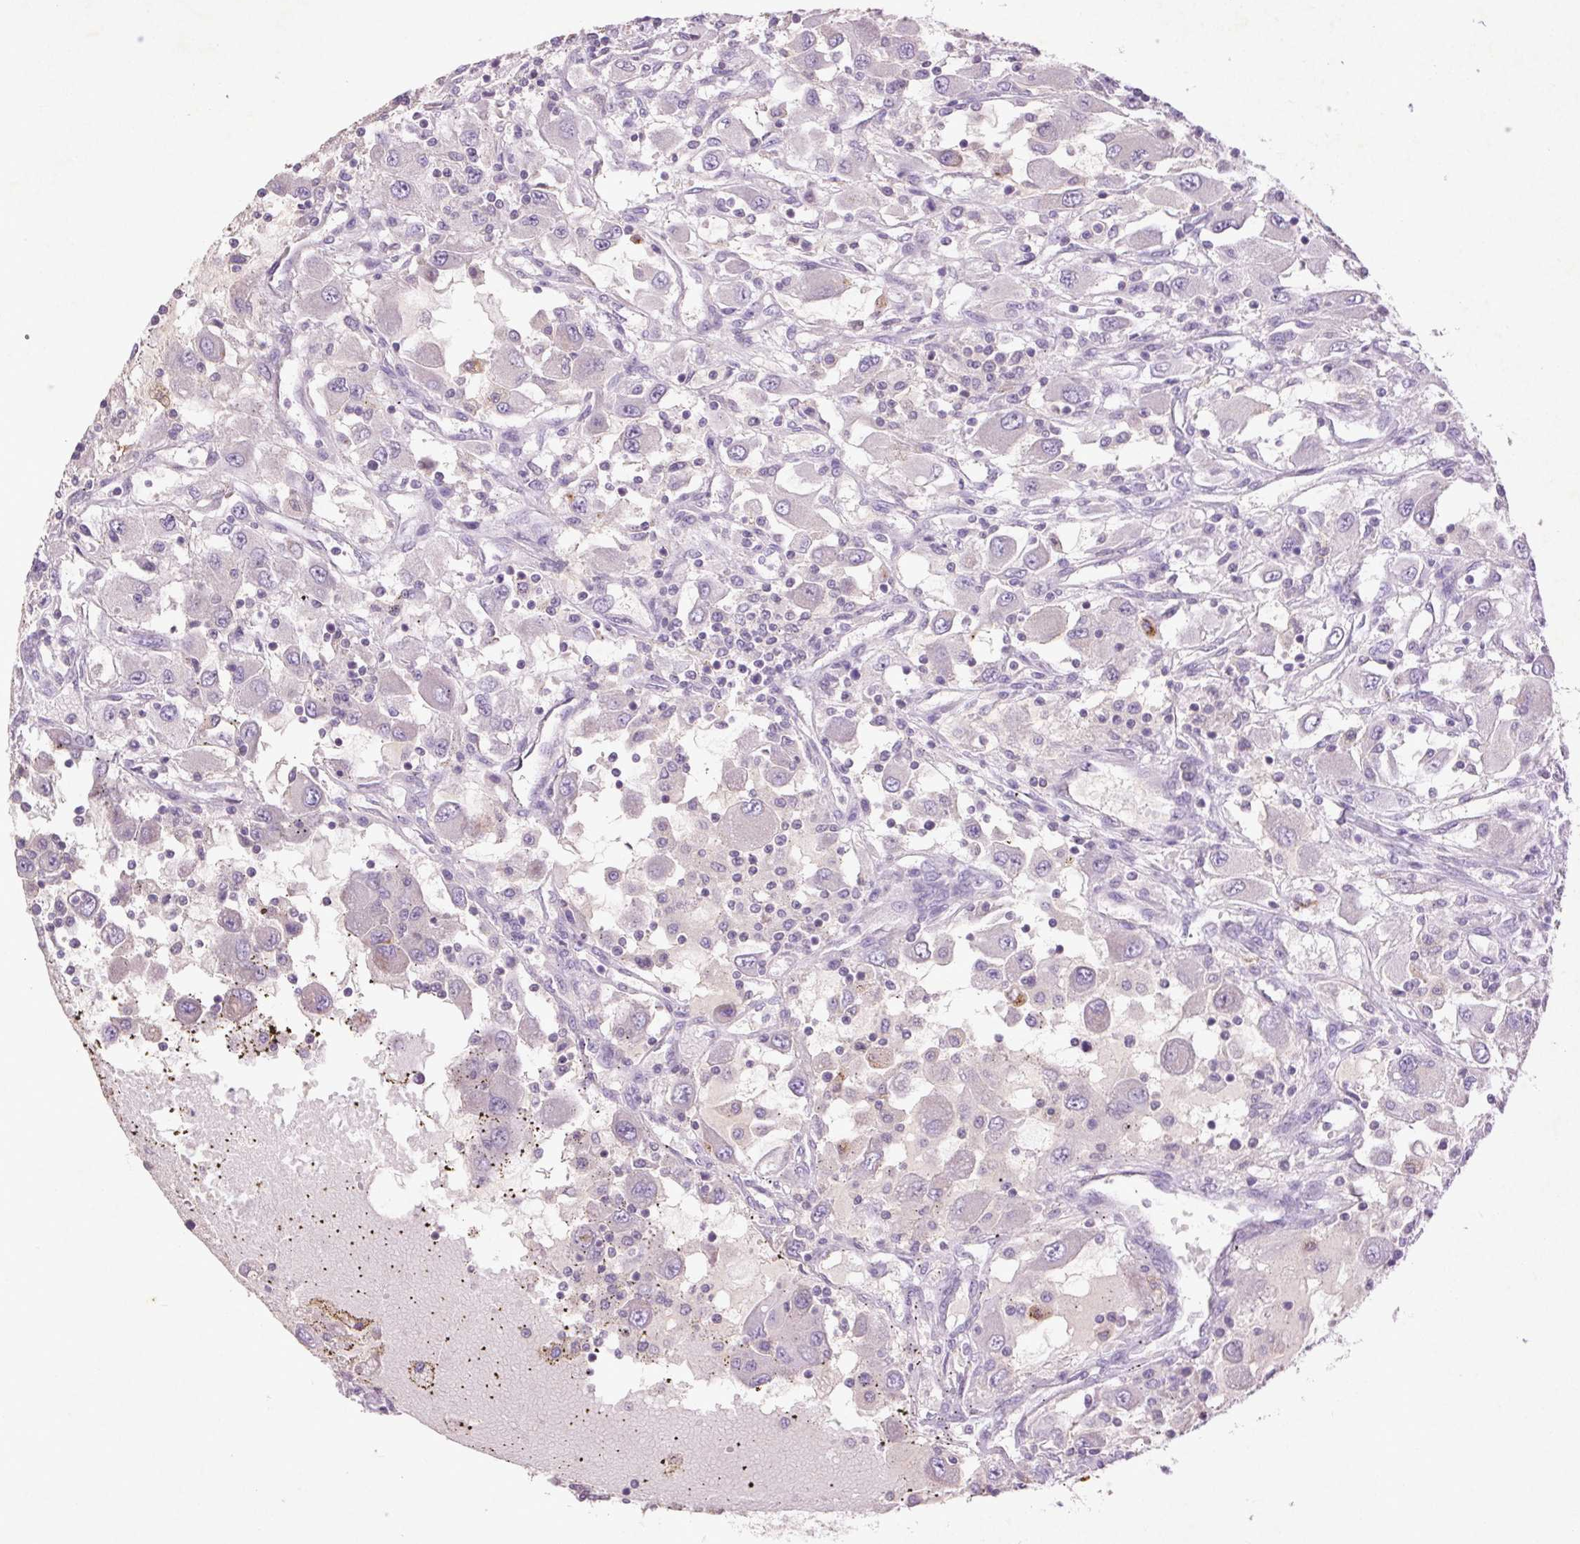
{"staining": {"intensity": "negative", "quantity": "none", "location": "none"}, "tissue": "renal cancer", "cell_type": "Tumor cells", "image_type": "cancer", "snomed": [{"axis": "morphology", "description": "Adenocarcinoma, NOS"}, {"axis": "topography", "description": "Kidney"}], "caption": "This is a micrograph of immunohistochemistry staining of renal adenocarcinoma, which shows no positivity in tumor cells.", "gene": "FNDC7", "patient": {"sex": "female", "age": 67}}